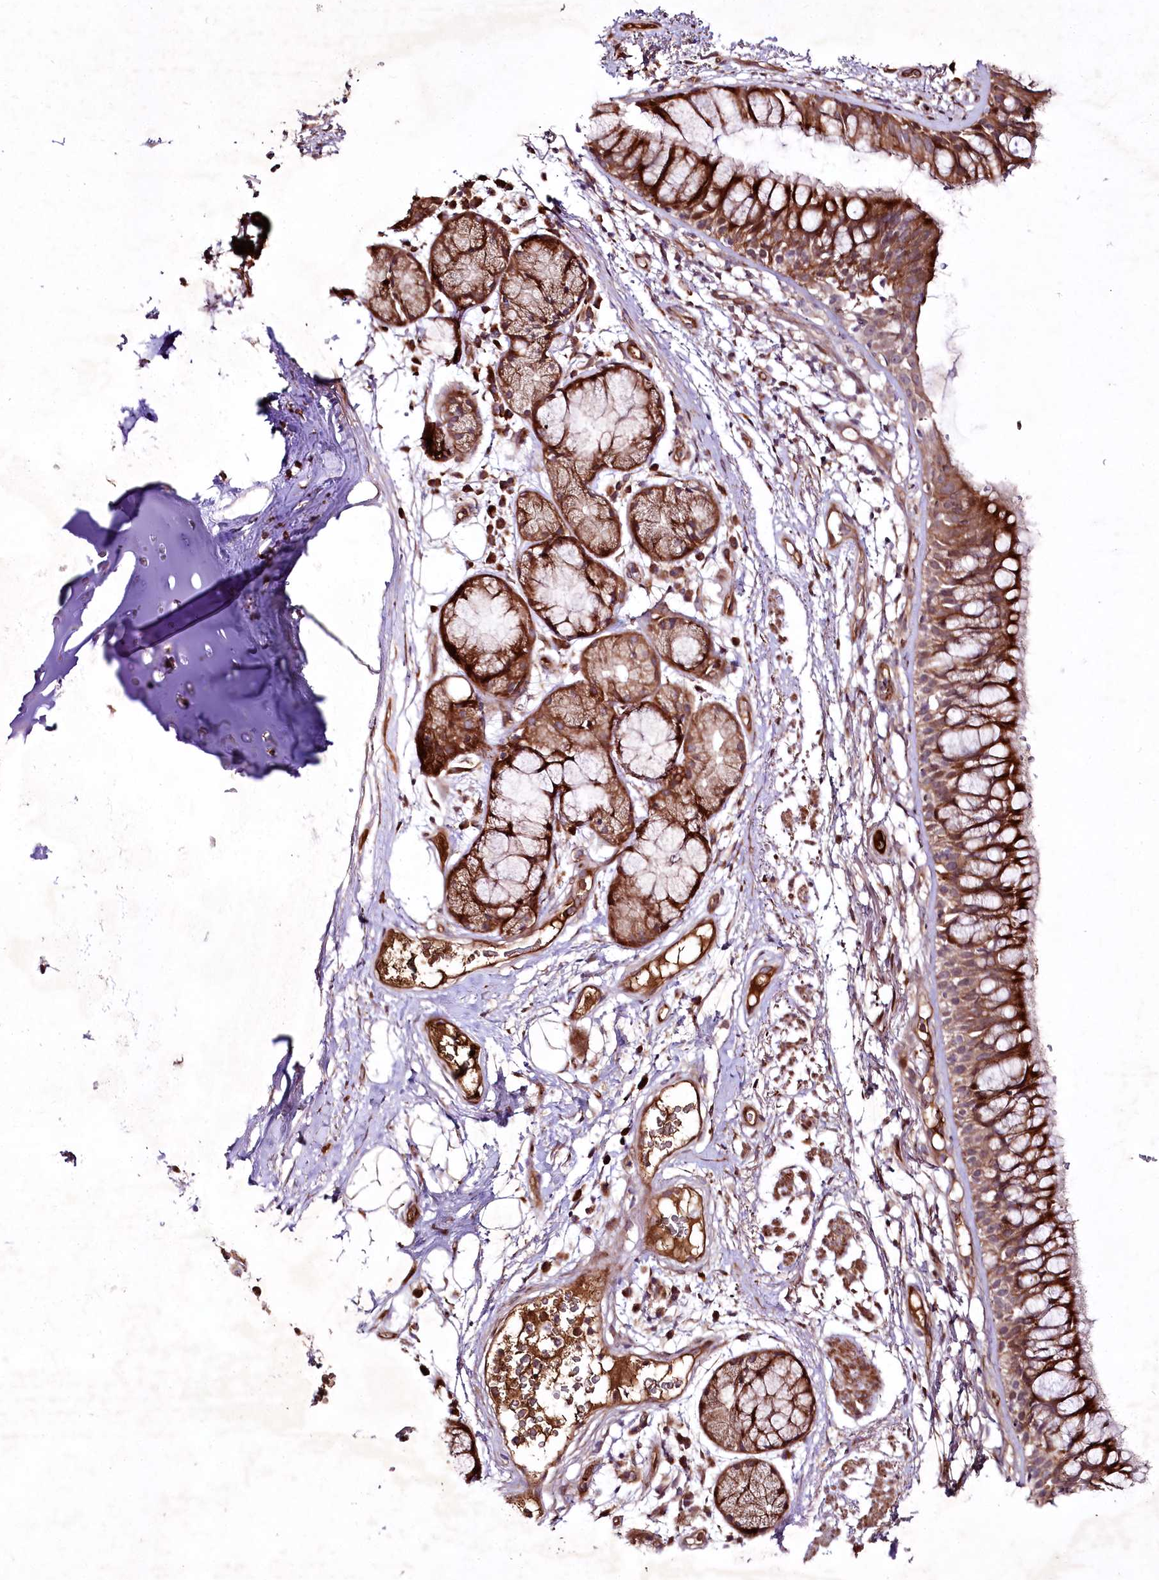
{"staining": {"intensity": "moderate", "quantity": ">75%", "location": "cytoplasmic/membranous"}, "tissue": "bronchus", "cell_type": "Respiratory epithelial cells", "image_type": "normal", "snomed": [{"axis": "morphology", "description": "Normal tissue, NOS"}, {"axis": "topography", "description": "Cartilage tissue"}, {"axis": "topography", "description": "Bronchus"}], "caption": "The photomicrograph demonstrates staining of normal bronchus, revealing moderate cytoplasmic/membranous protein expression (brown color) within respiratory epithelial cells.", "gene": "PSTK", "patient": {"sex": "female", "age": 73}}